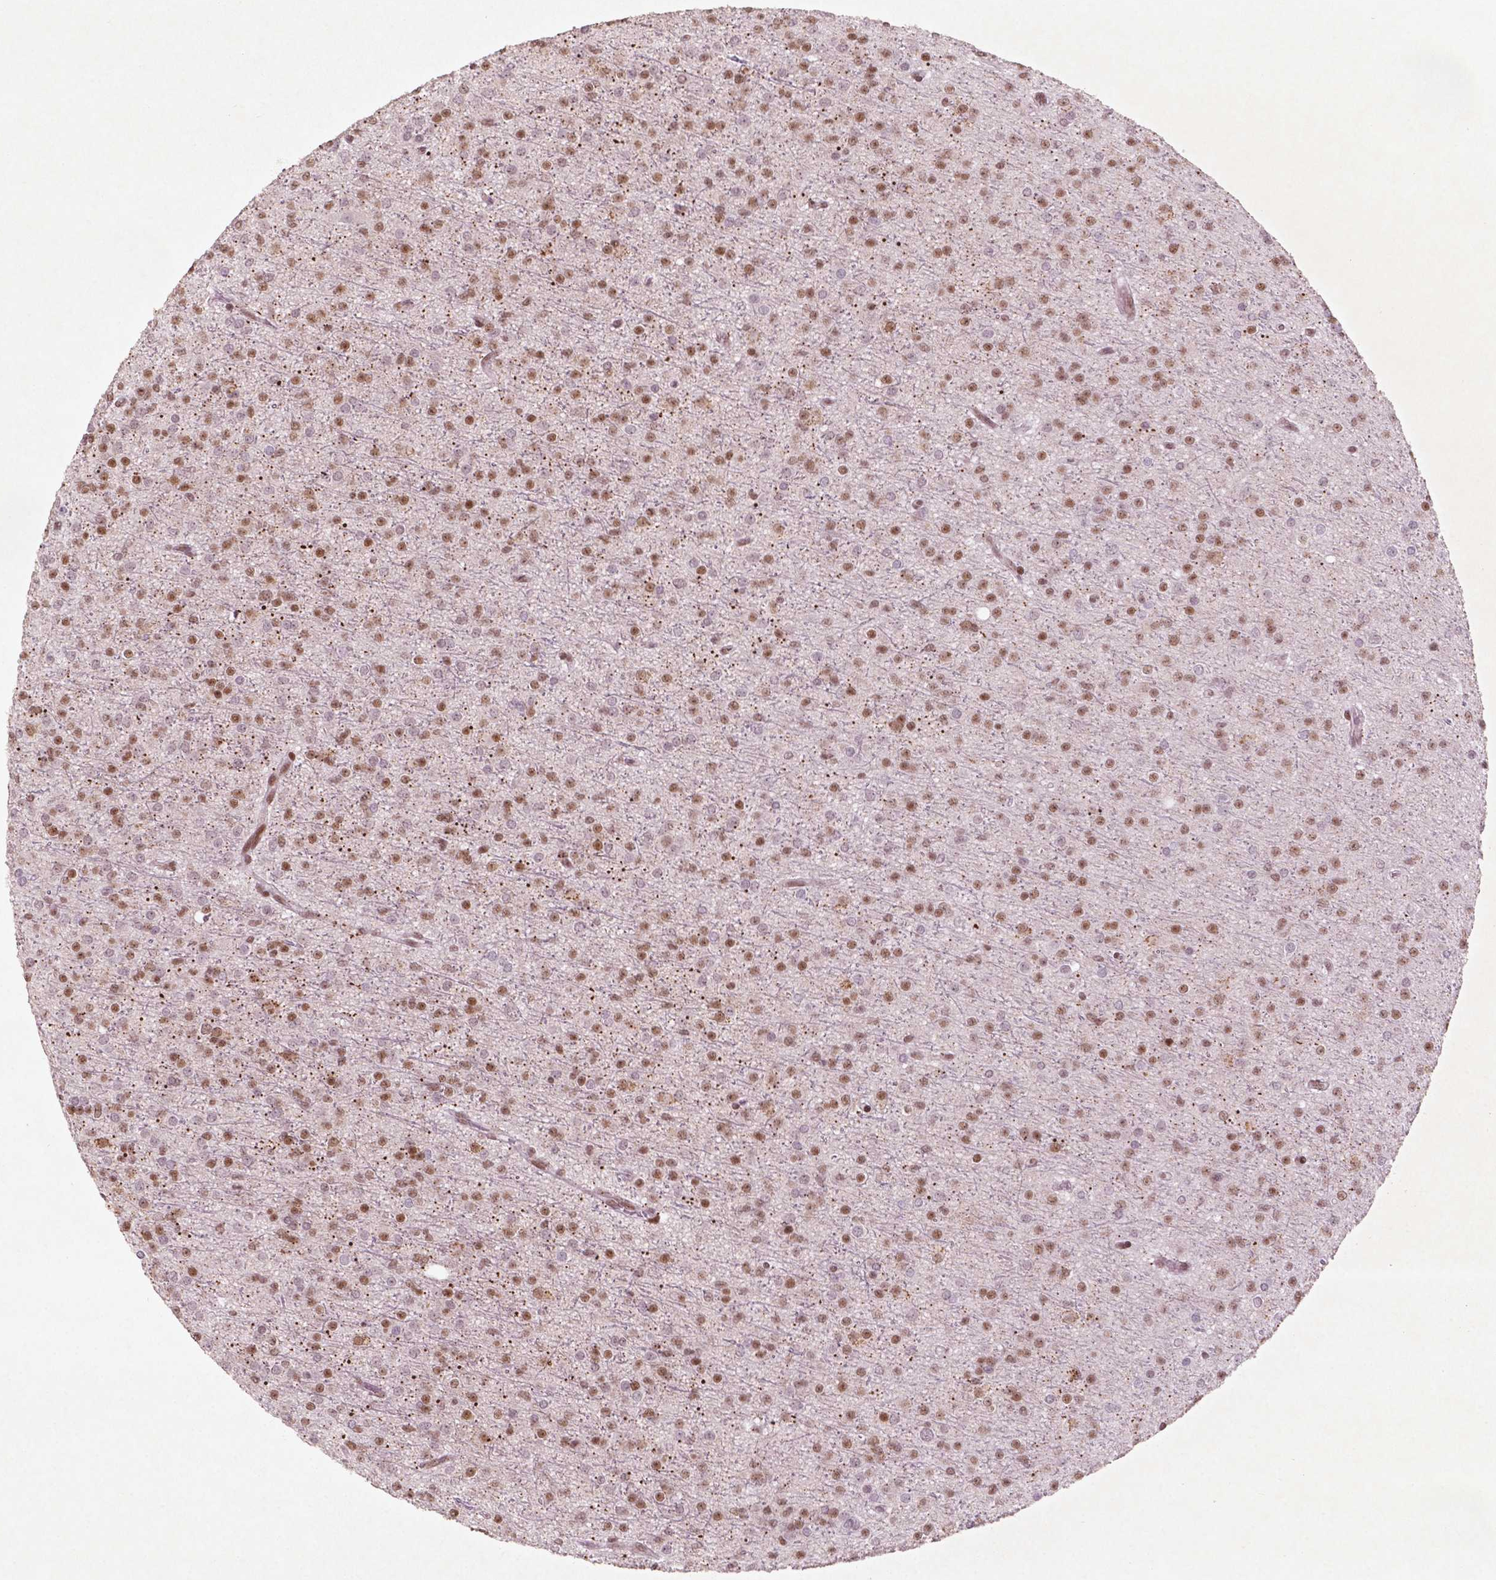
{"staining": {"intensity": "moderate", "quantity": ">75%", "location": "nuclear"}, "tissue": "glioma", "cell_type": "Tumor cells", "image_type": "cancer", "snomed": [{"axis": "morphology", "description": "Glioma, malignant, Low grade"}, {"axis": "topography", "description": "Brain"}], "caption": "This is an image of IHC staining of glioma, which shows moderate staining in the nuclear of tumor cells.", "gene": "HMG20B", "patient": {"sex": "male", "age": 27}}